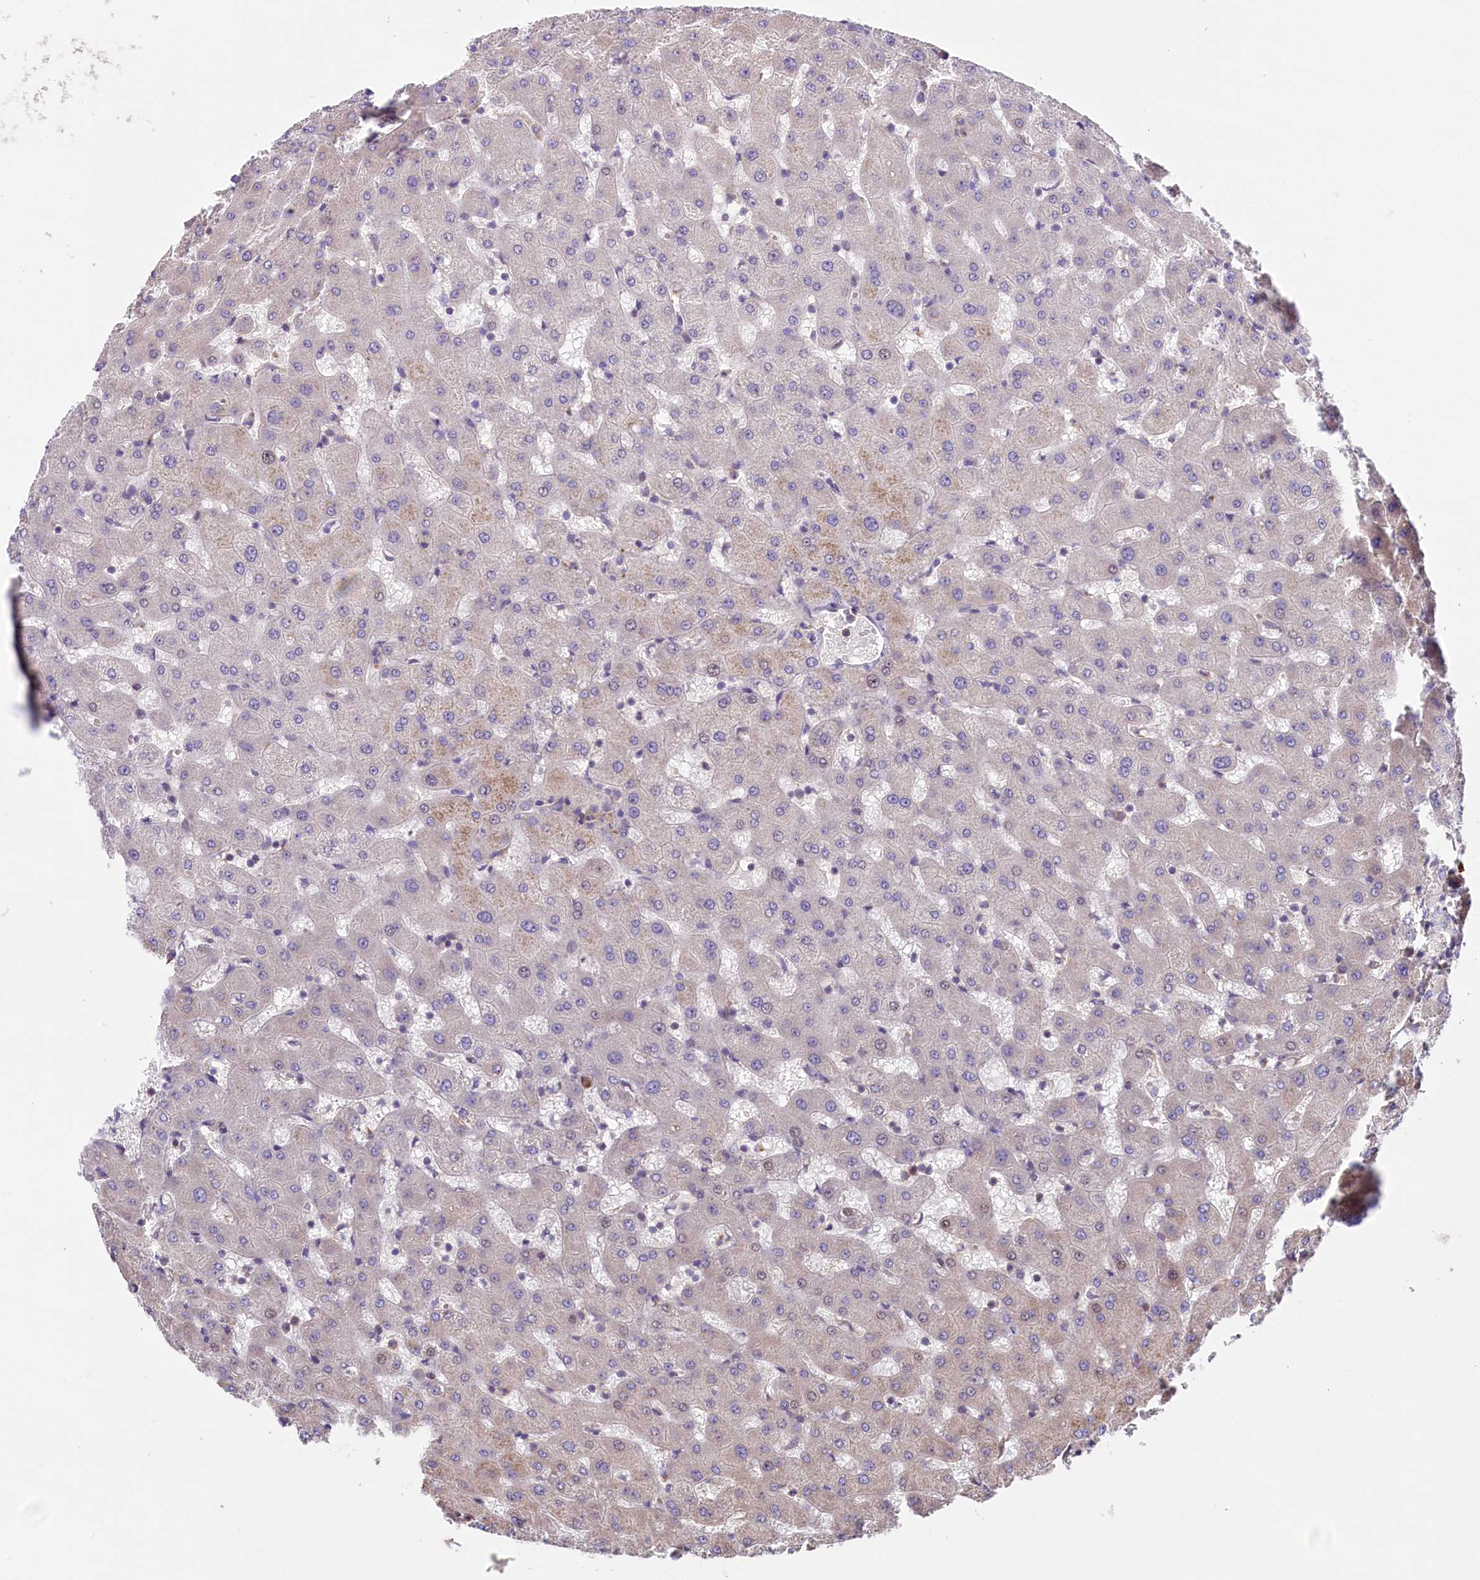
{"staining": {"intensity": "negative", "quantity": "none", "location": "none"}, "tissue": "liver", "cell_type": "Cholangiocytes", "image_type": "normal", "snomed": [{"axis": "morphology", "description": "Normal tissue, NOS"}, {"axis": "topography", "description": "Liver"}], "caption": "Cholangiocytes show no significant expression in normal liver. (IHC, brightfield microscopy, high magnification).", "gene": "RIC8A", "patient": {"sex": "female", "age": 63}}